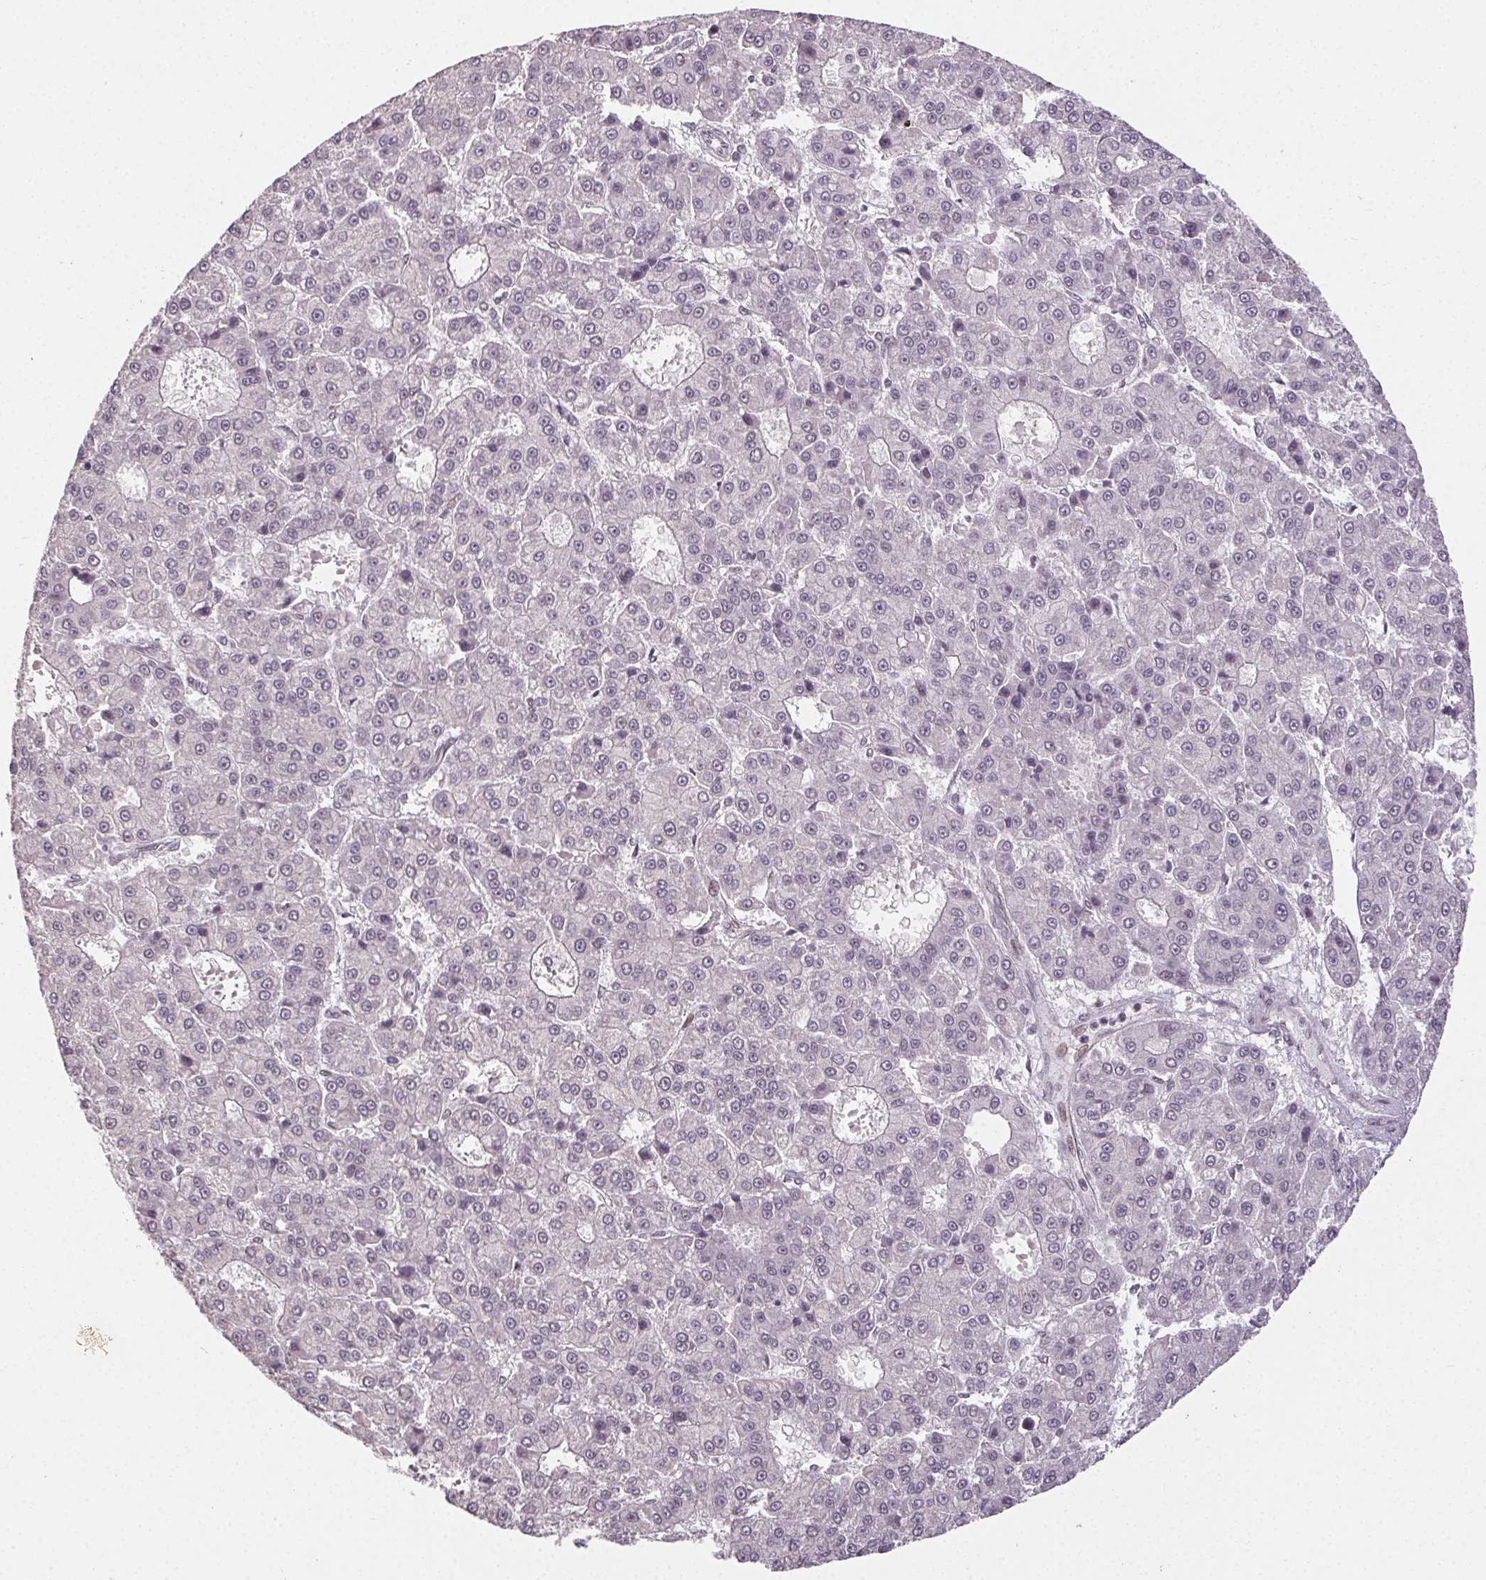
{"staining": {"intensity": "negative", "quantity": "none", "location": "none"}, "tissue": "liver cancer", "cell_type": "Tumor cells", "image_type": "cancer", "snomed": [{"axis": "morphology", "description": "Carcinoma, Hepatocellular, NOS"}, {"axis": "topography", "description": "Liver"}], "caption": "The immunohistochemistry histopathology image has no significant staining in tumor cells of liver cancer (hepatocellular carcinoma) tissue. (IHC, brightfield microscopy, high magnification).", "gene": "KMT2A", "patient": {"sex": "male", "age": 70}}